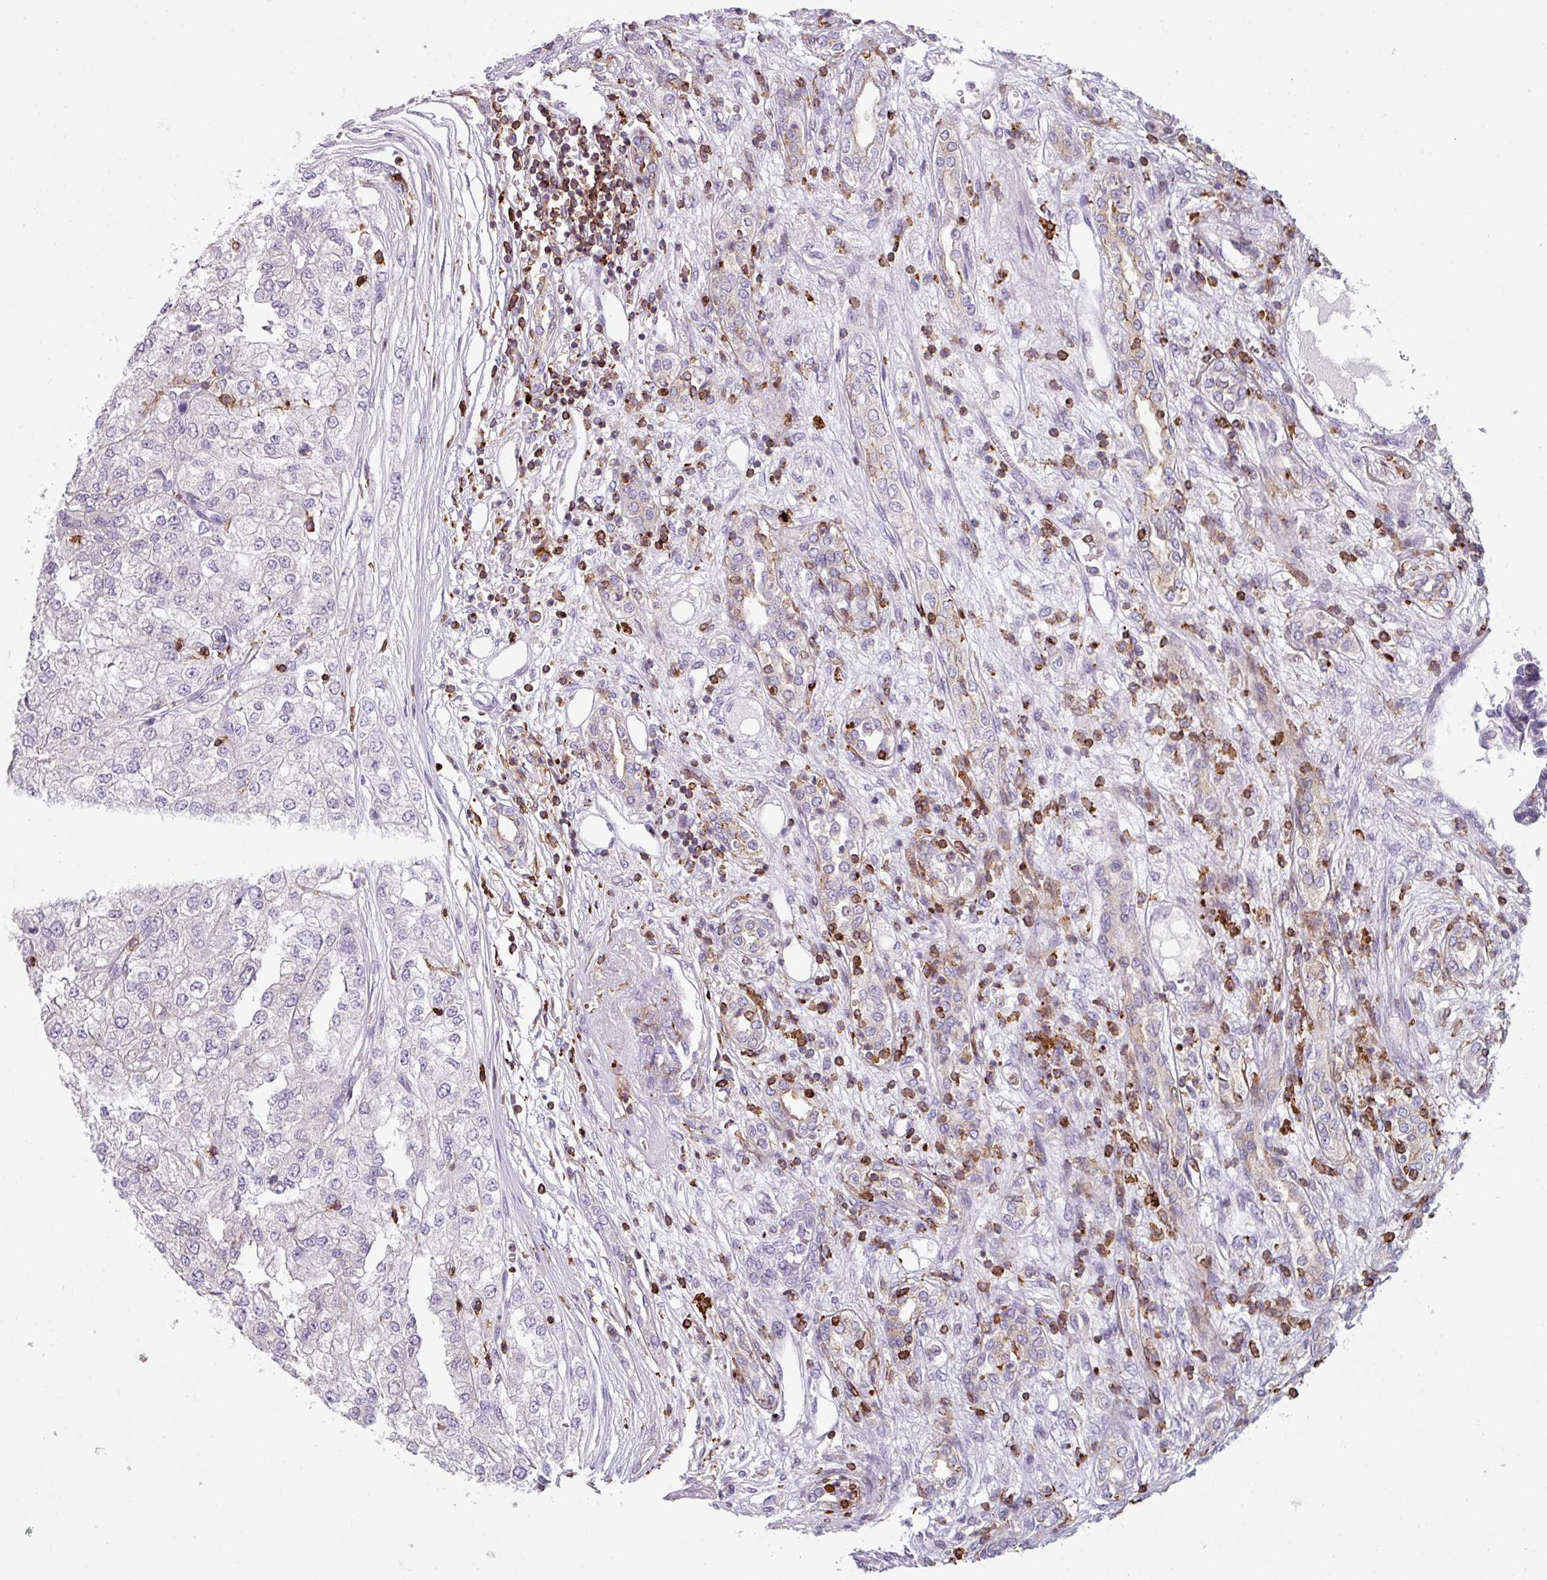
{"staining": {"intensity": "negative", "quantity": "none", "location": "none"}, "tissue": "renal cancer", "cell_type": "Tumor cells", "image_type": "cancer", "snomed": [{"axis": "morphology", "description": "Adenocarcinoma, NOS"}, {"axis": "topography", "description": "Kidney"}], "caption": "IHC image of neoplastic tissue: human adenocarcinoma (renal) stained with DAB demonstrates no significant protein staining in tumor cells.", "gene": "NEDD9", "patient": {"sex": "female", "age": 54}}